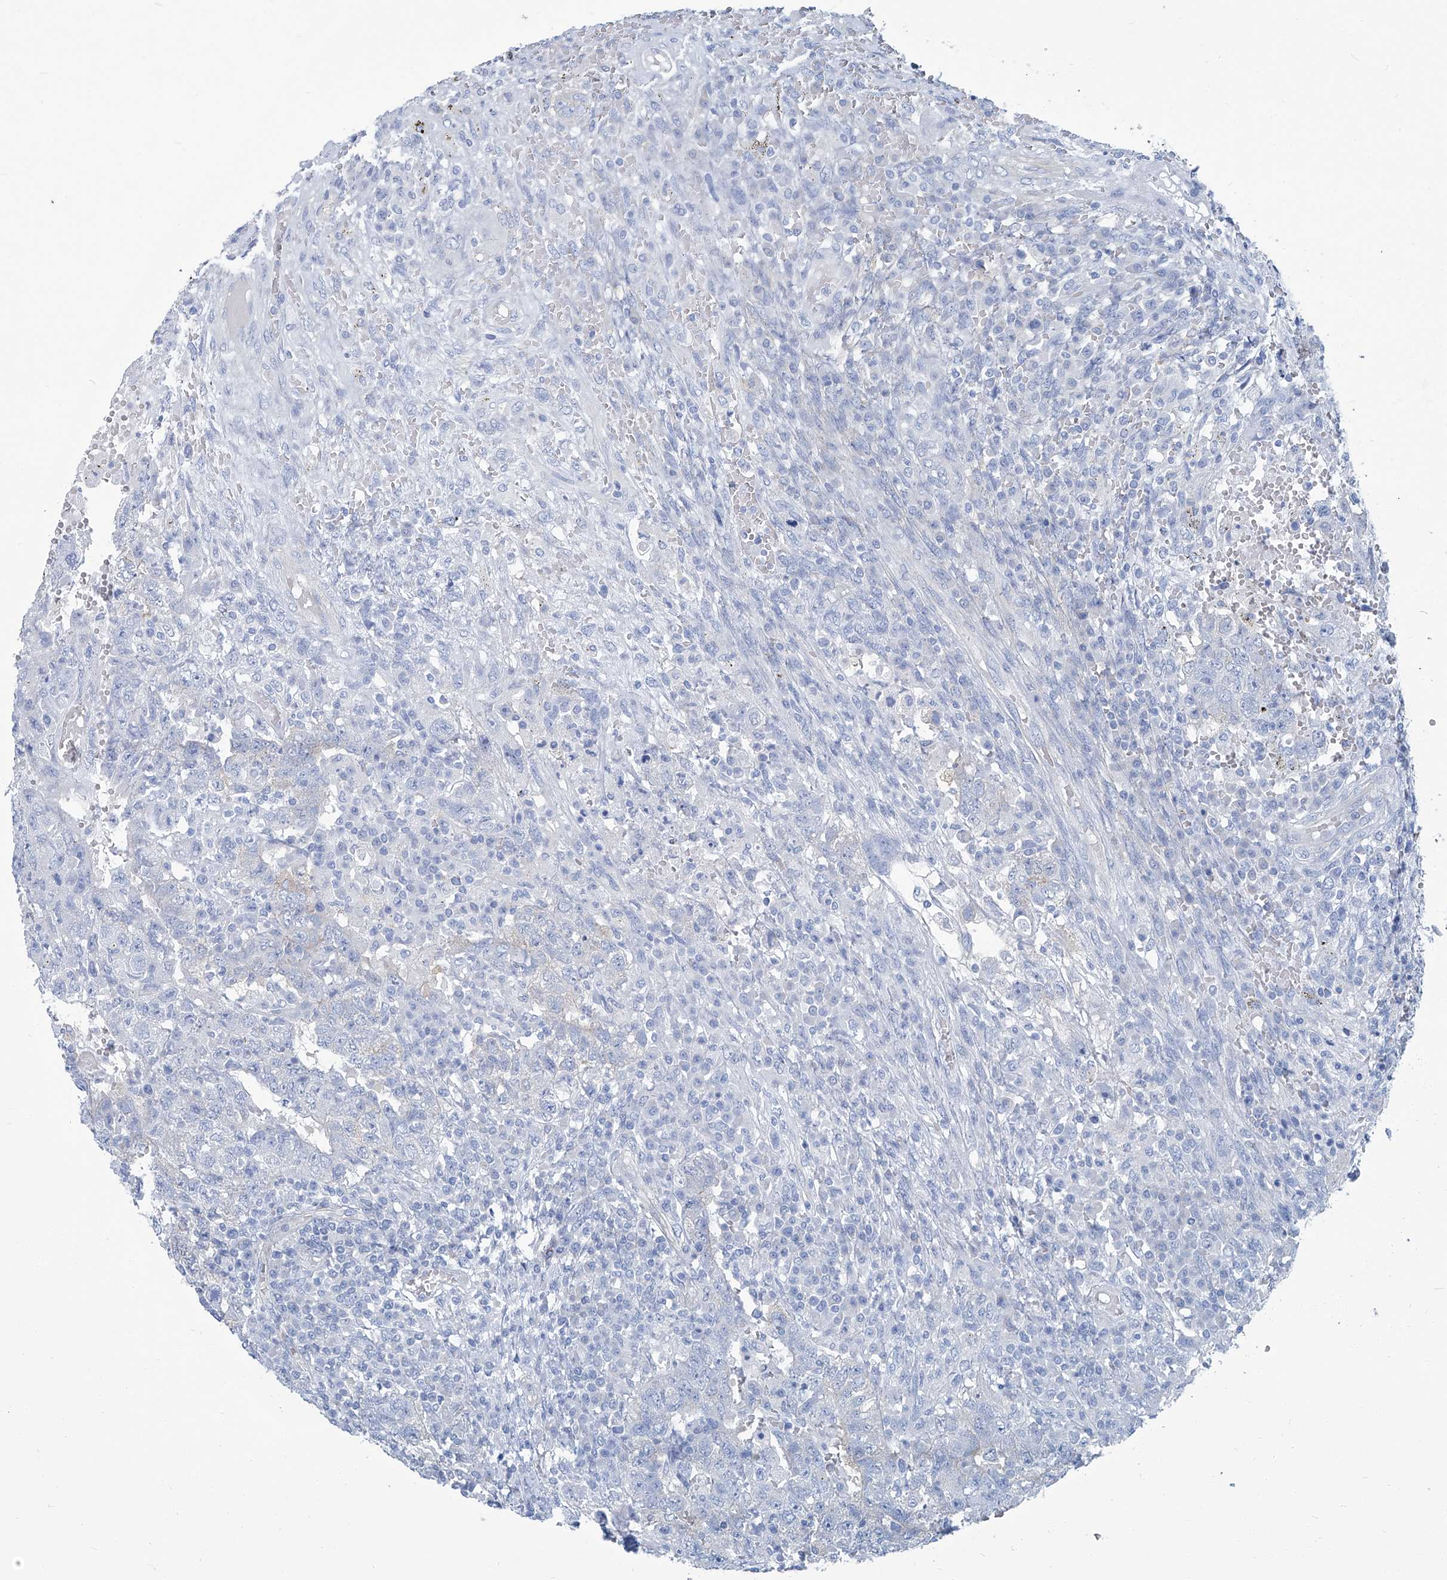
{"staining": {"intensity": "negative", "quantity": "none", "location": "none"}, "tissue": "testis cancer", "cell_type": "Tumor cells", "image_type": "cancer", "snomed": [{"axis": "morphology", "description": "Carcinoma, Embryonal, NOS"}, {"axis": "topography", "description": "Testis"}], "caption": "Embryonal carcinoma (testis) was stained to show a protein in brown. There is no significant expression in tumor cells.", "gene": "PFKL", "patient": {"sex": "male", "age": 26}}